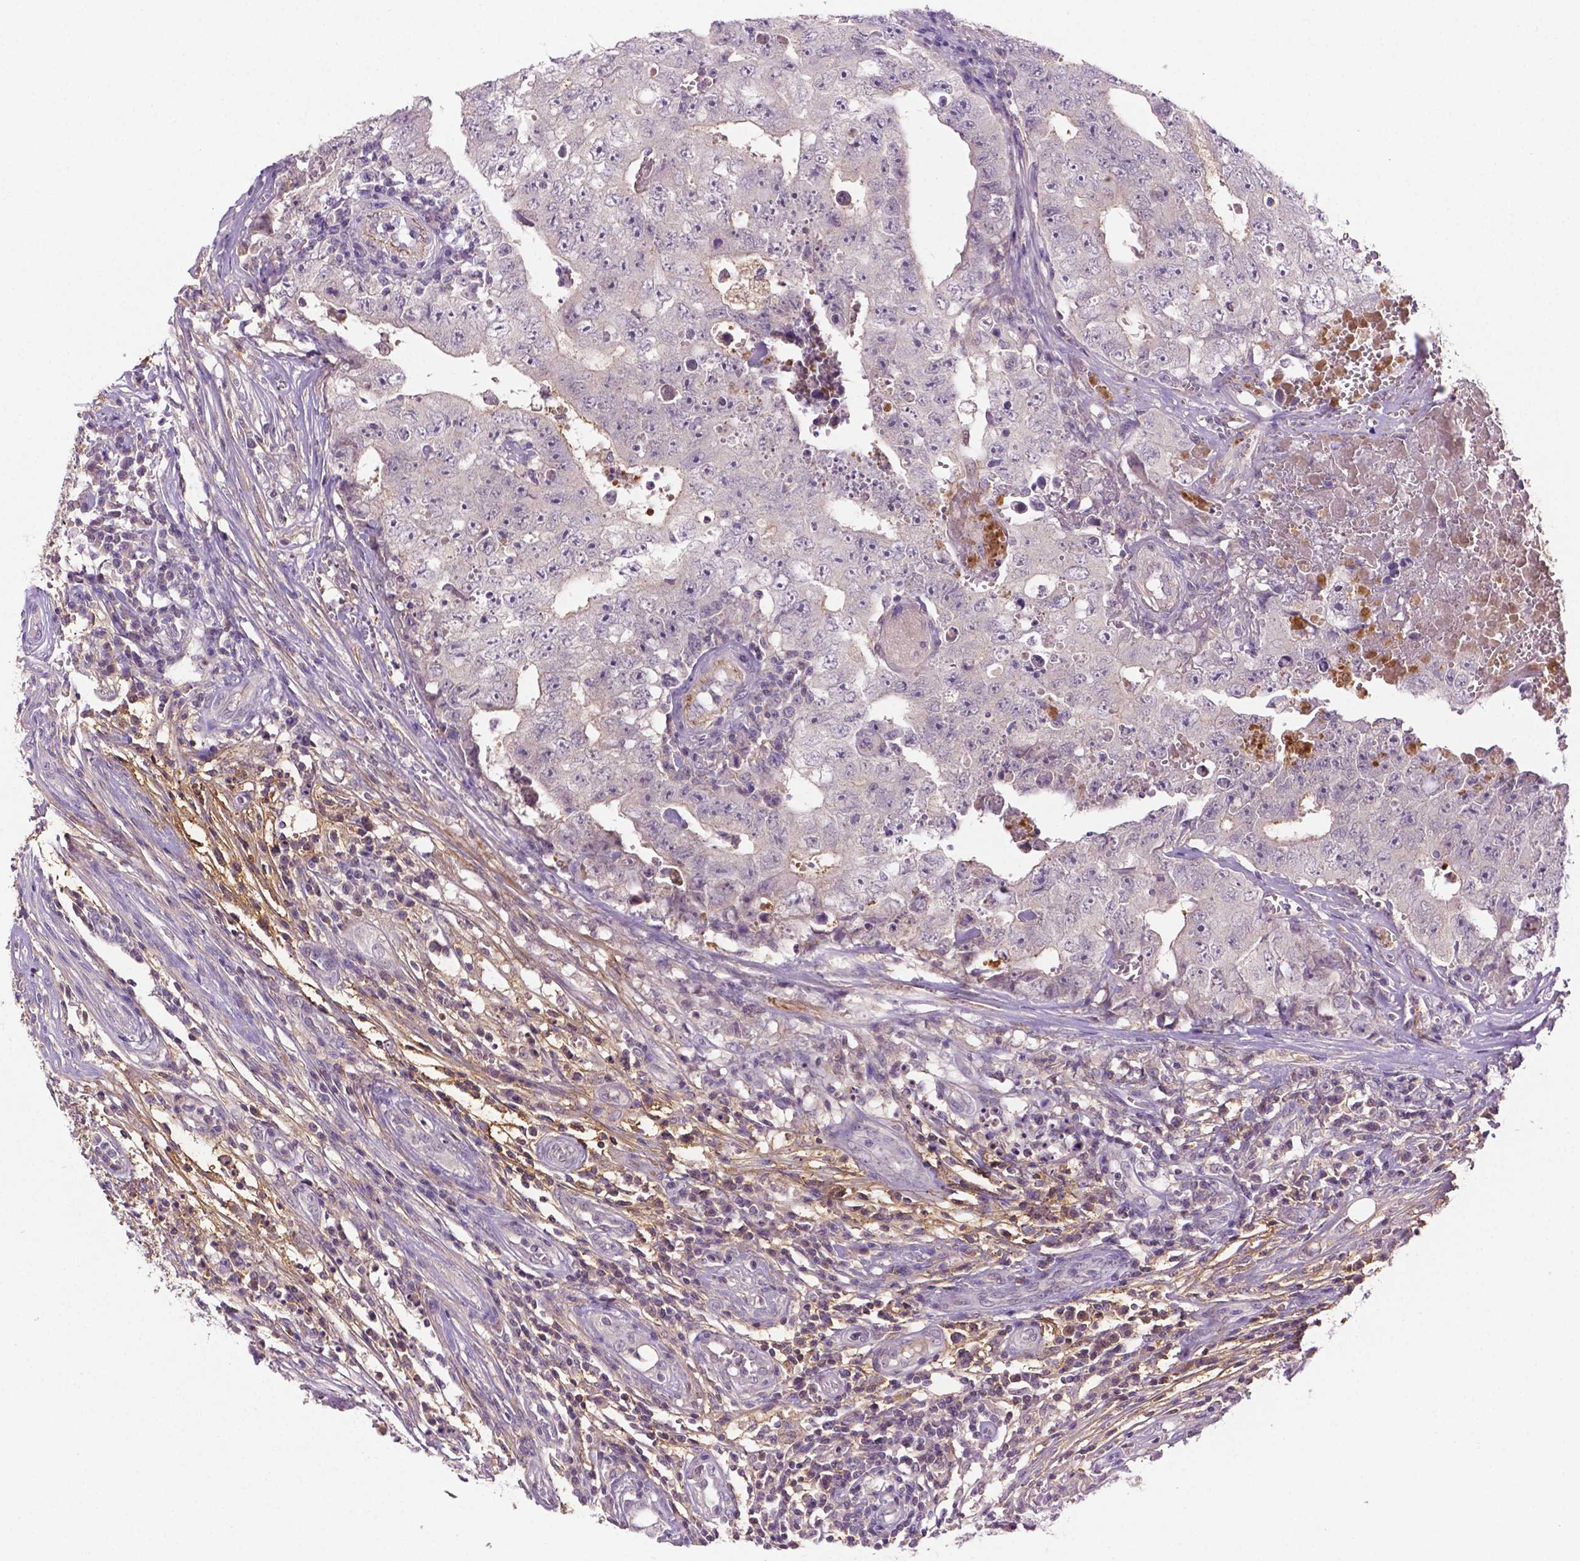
{"staining": {"intensity": "negative", "quantity": "none", "location": "none"}, "tissue": "testis cancer", "cell_type": "Tumor cells", "image_type": "cancer", "snomed": [{"axis": "morphology", "description": "Carcinoma, Embryonal, NOS"}, {"axis": "topography", "description": "Testis"}], "caption": "Immunohistochemical staining of human testis embryonal carcinoma reveals no significant staining in tumor cells.", "gene": "FBLN1", "patient": {"sex": "male", "age": 36}}